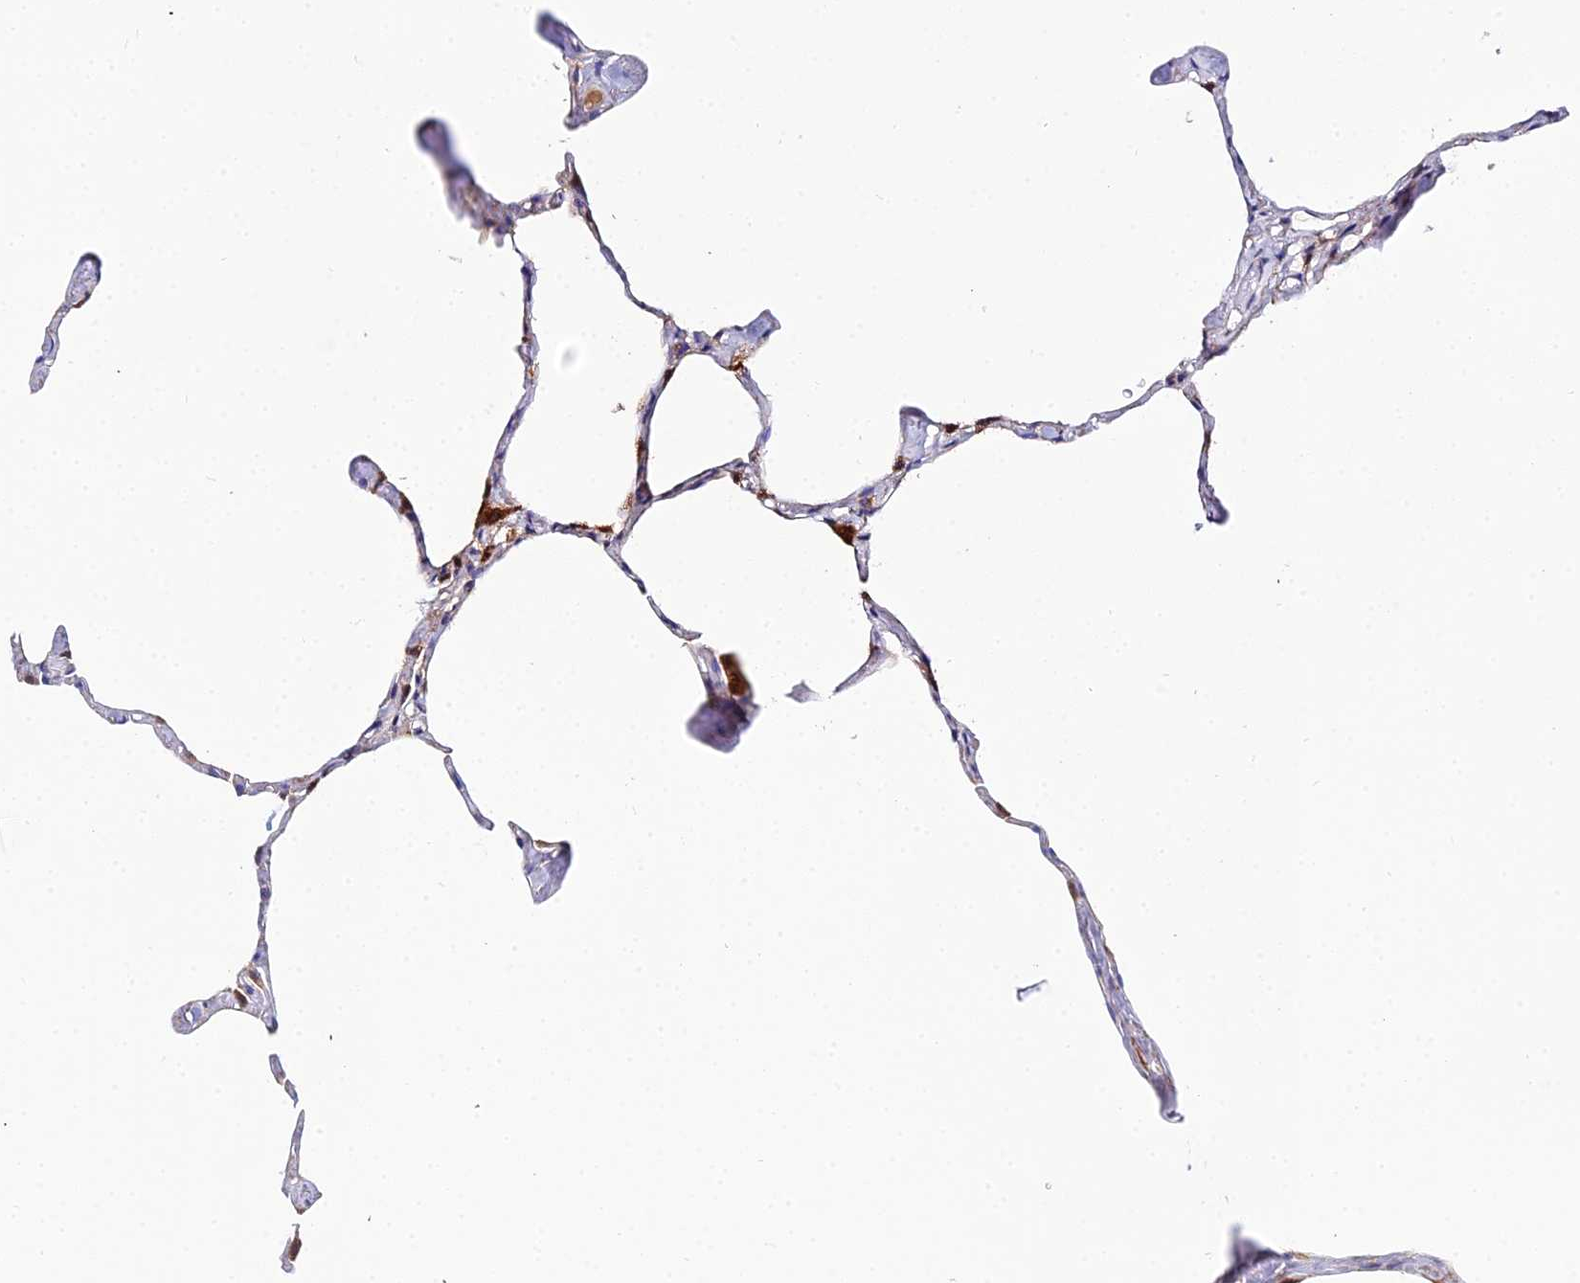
{"staining": {"intensity": "negative", "quantity": "none", "location": "none"}, "tissue": "lung", "cell_type": "Alveolar cells", "image_type": "normal", "snomed": [{"axis": "morphology", "description": "Normal tissue, NOS"}, {"axis": "topography", "description": "Lung"}], "caption": "The IHC histopathology image has no significant expression in alveolar cells of lung.", "gene": "ACOT1", "patient": {"sex": "male", "age": 65}}